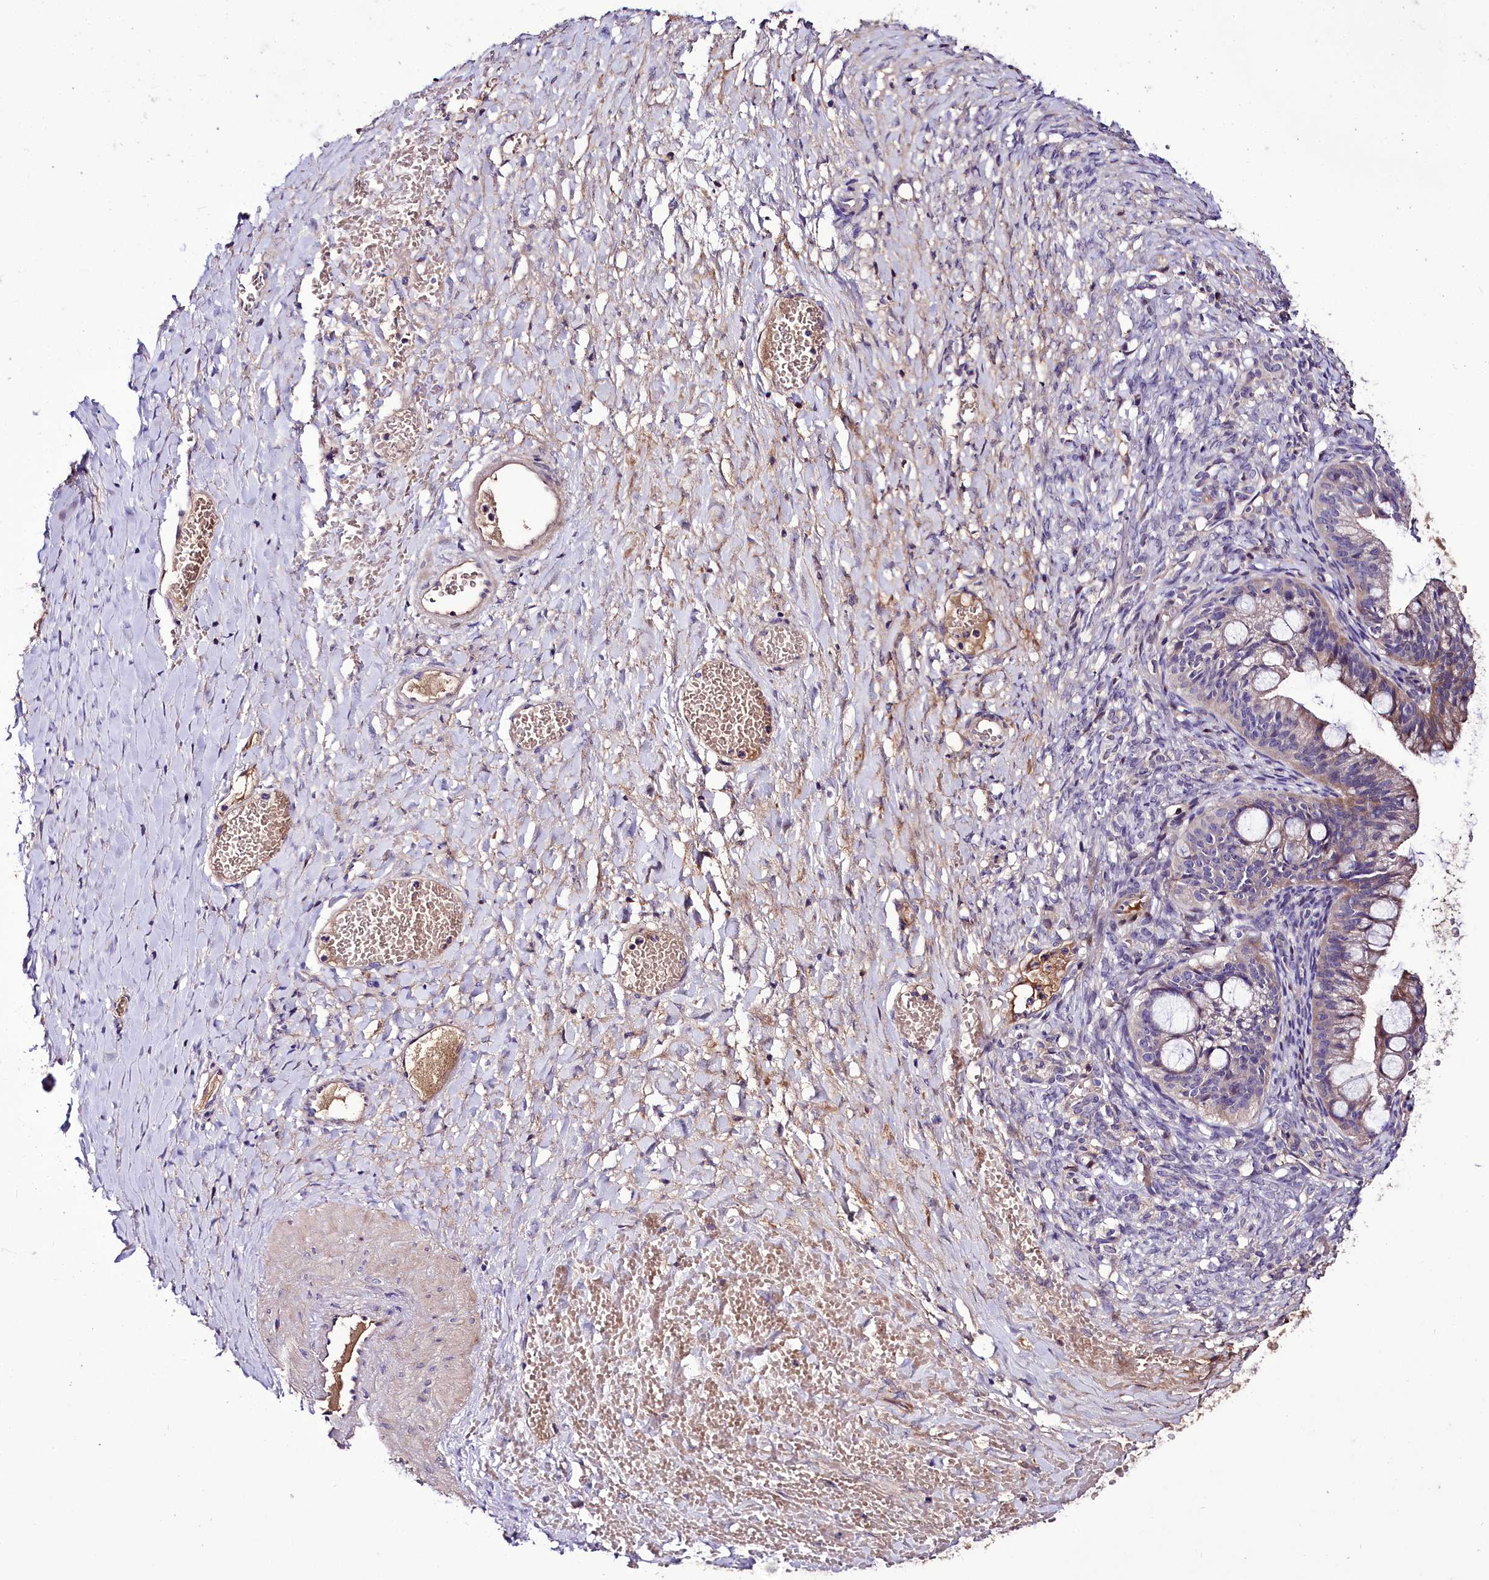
{"staining": {"intensity": "weak", "quantity": "25%-75%", "location": "cytoplasmic/membranous"}, "tissue": "ovarian cancer", "cell_type": "Tumor cells", "image_type": "cancer", "snomed": [{"axis": "morphology", "description": "Cystadenocarcinoma, mucinous, NOS"}, {"axis": "topography", "description": "Ovary"}], "caption": "Ovarian cancer (mucinous cystadenocarcinoma) stained with immunohistochemistry (IHC) exhibits weak cytoplasmic/membranous positivity in approximately 25%-75% of tumor cells.", "gene": "PPP1R32", "patient": {"sex": "female", "age": 73}}